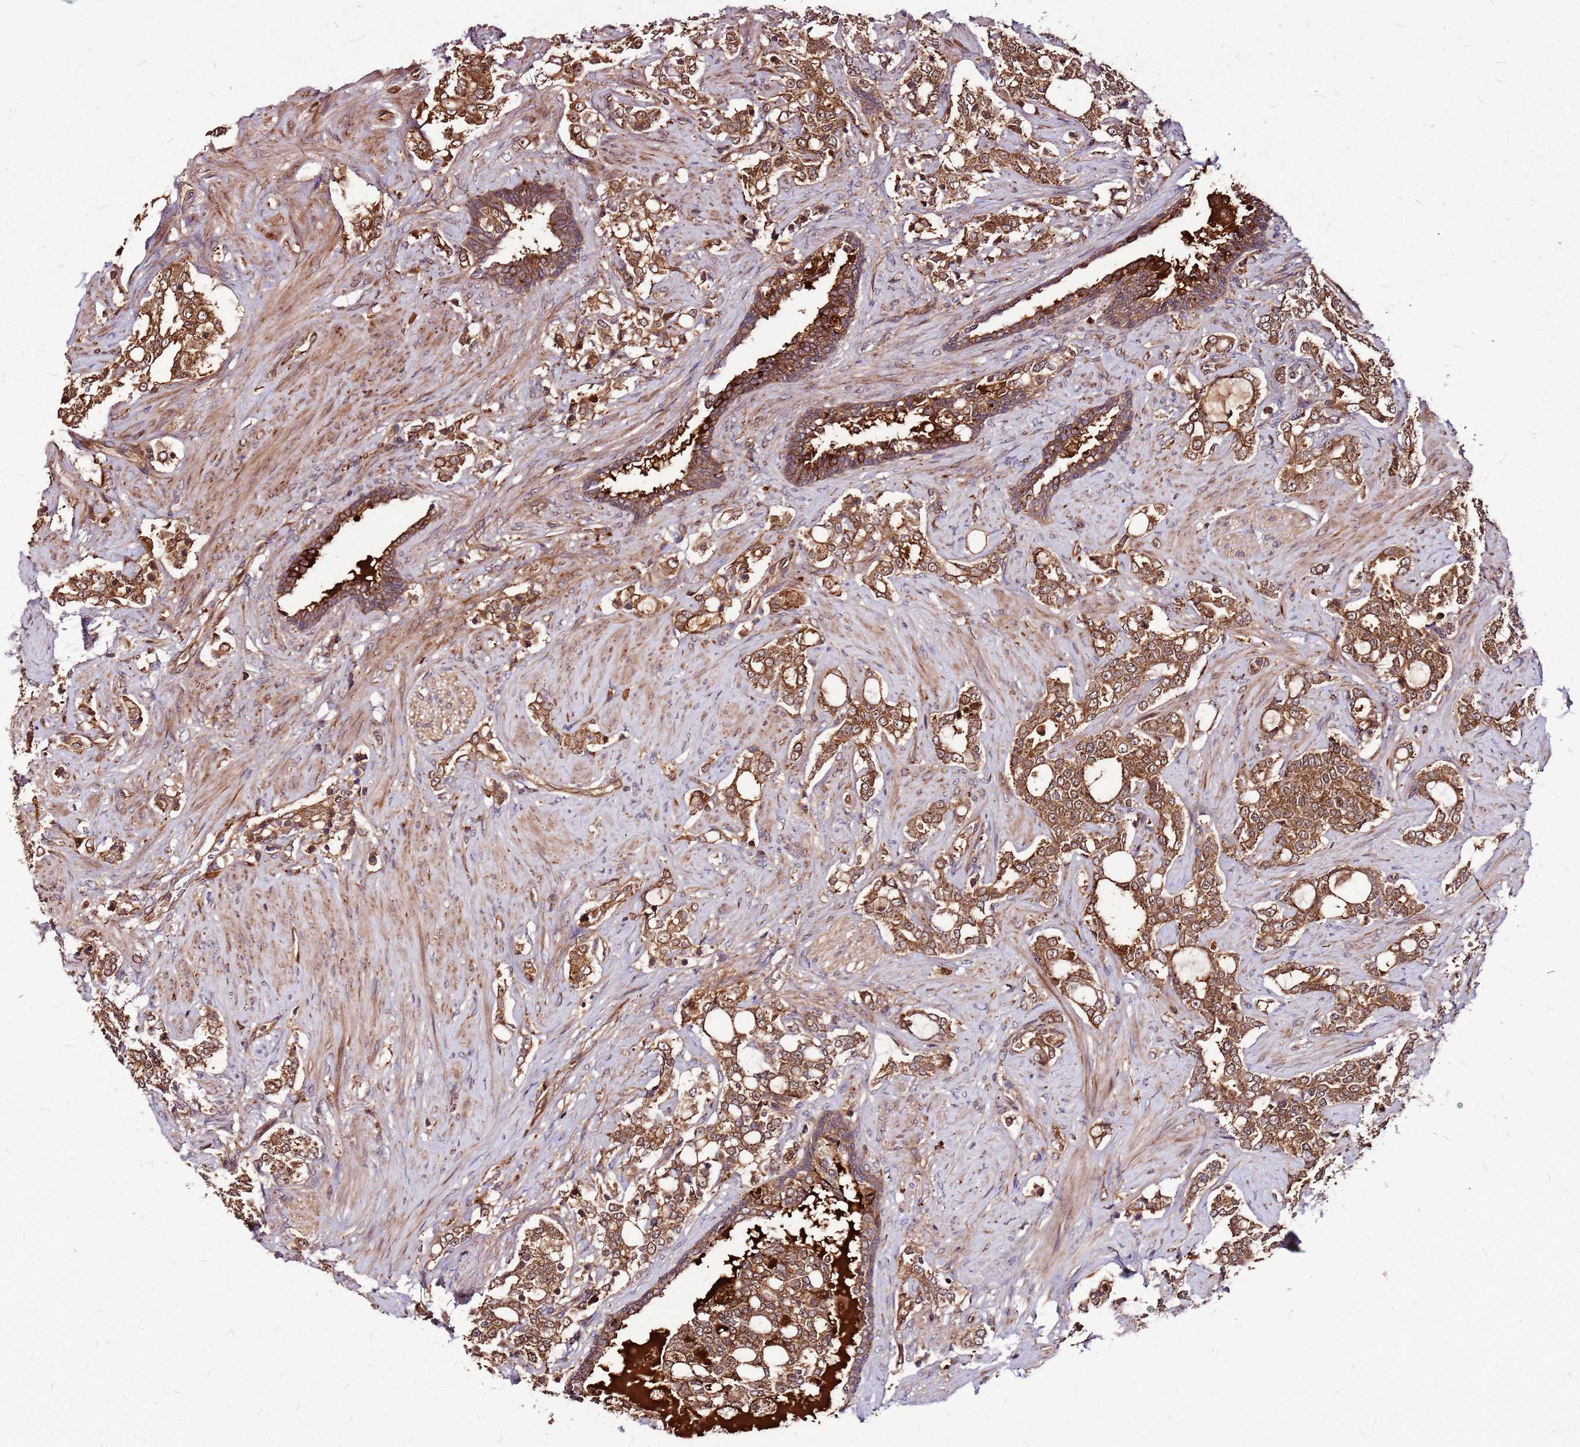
{"staining": {"intensity": "moderate", "quantity": ">75%", "location": "cytoplasmic/membranous"}, "tissue": "prostate cancer", "cell_type": "Tumor cells", "image_type": "cancer", "snomed": [{"axis": "morphology", "description": "Adenocarcinoma, High grade"}, {"axis": "topography", "description": "Prostate"}], "caption": "Approximately >75% of tumor cells in human prostate cancer (high-grade adenocarcinoma) display moderate cytoplasmic/membranous protein positivity as visualized by brown immunohistochemical staining.", "gene": "LYPLAL1", "patient": {"sex": "male", "age": 64}}